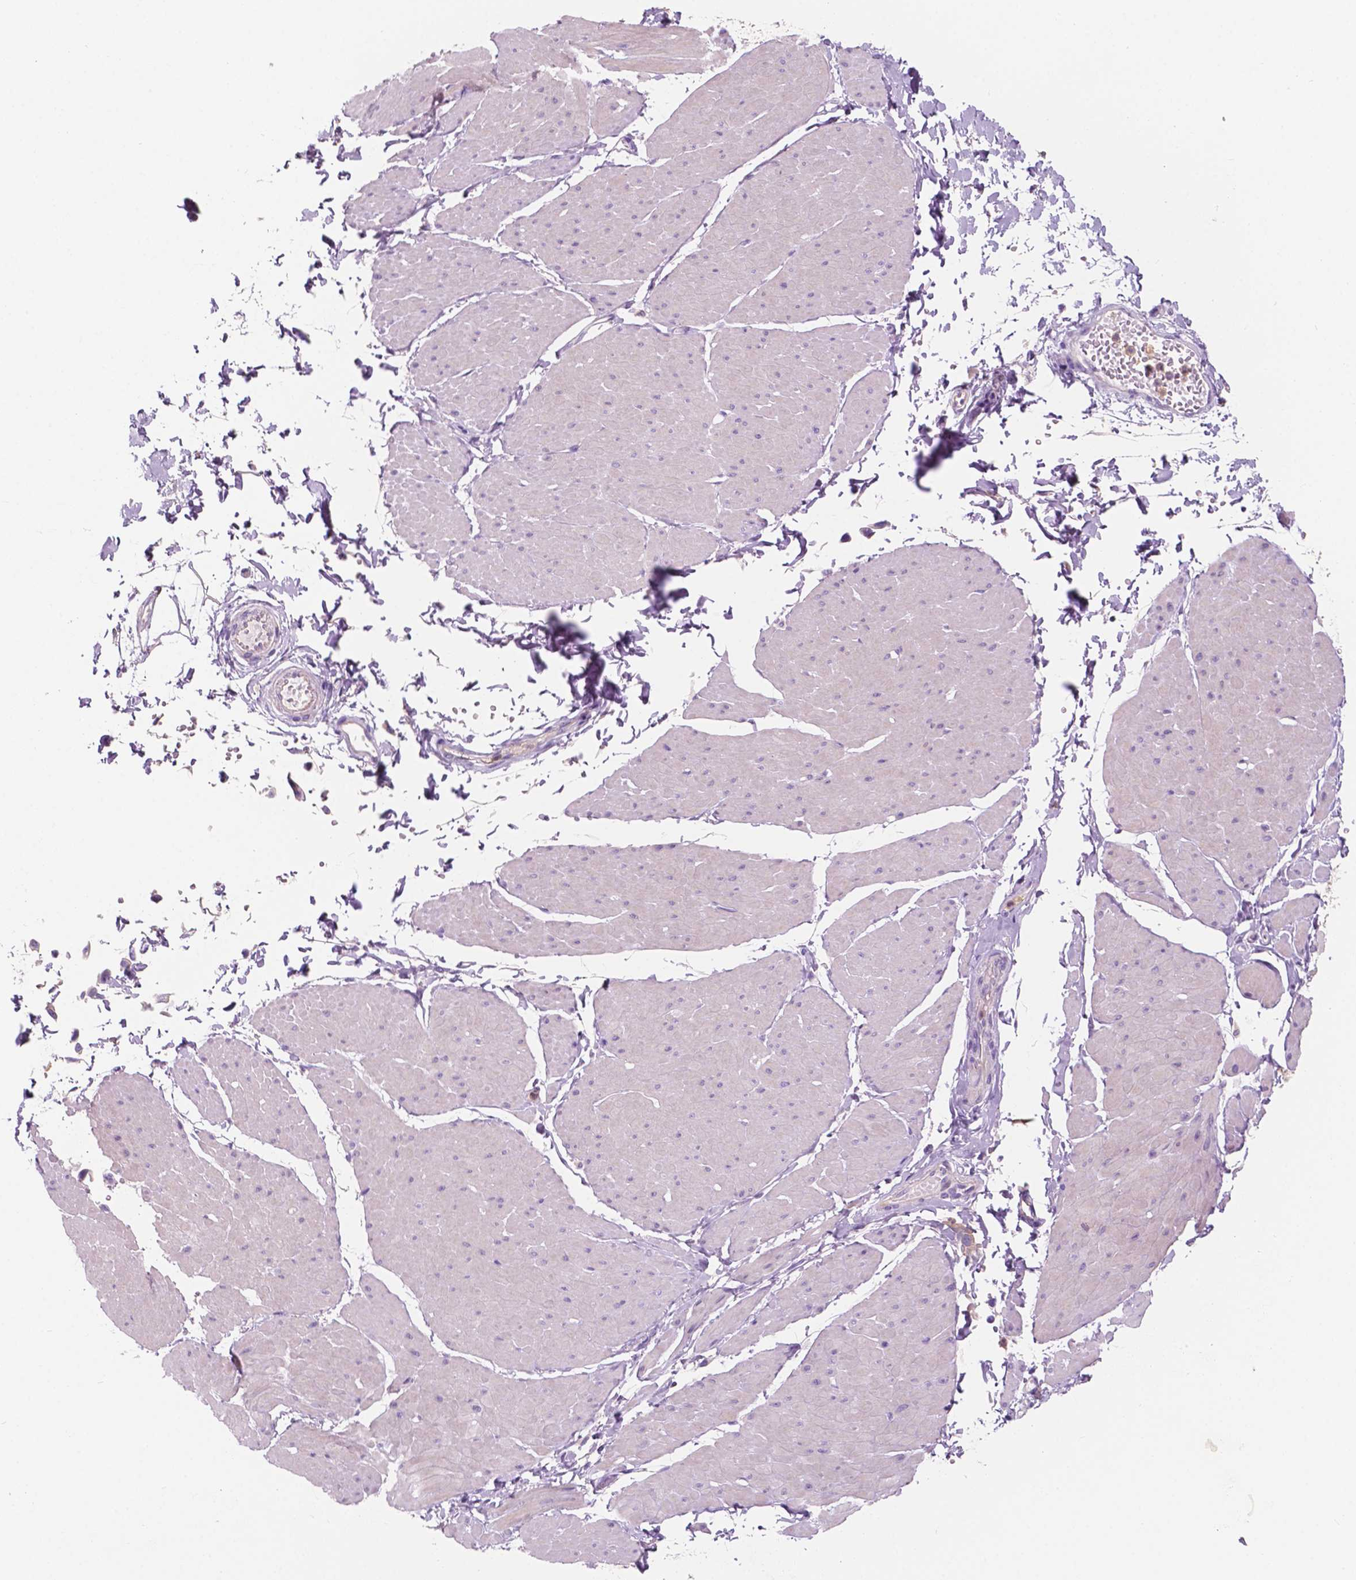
{"staining": {"intensity": "negative", "quantity": "none", "location": "none"}, "tissue": "adipose tissue", "cell_type": "Adipocytes", "image_type": "normal", "snomed": [{"axis": "morphology", "description": "Normal tissue, NOS"}, {"axis": "topography", "description": "Smooth muscle"}, {"axis": "topography", "description": "Peripheral nerve tissue"}], "caption": "This is a image of IHC staining of benign adipose tissue, which shows no expression in adipocytes.", "gene": "SEMA4A", "patient": {"sex": "male", "age": 58}}